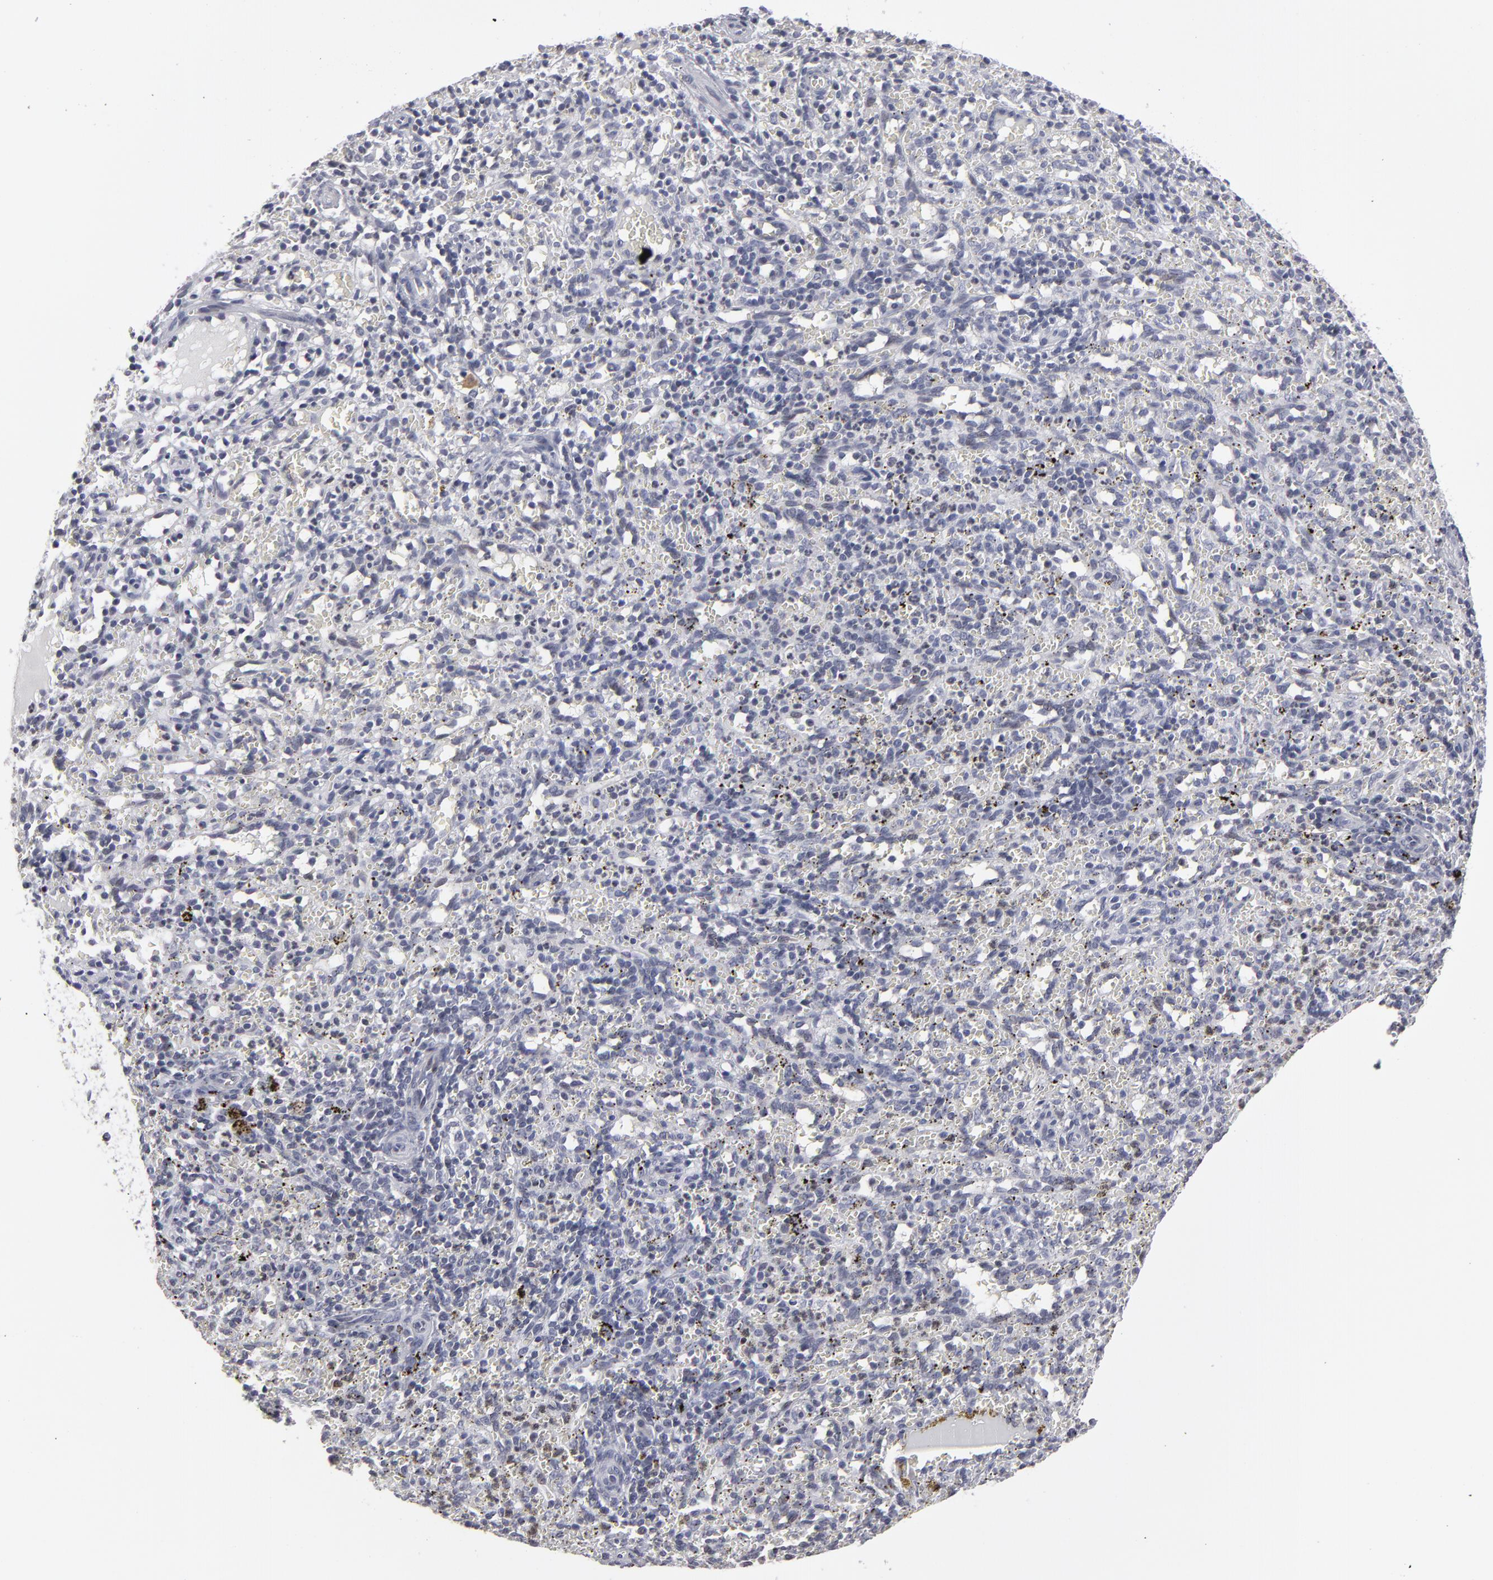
{"staining": {"intensity": "negative", "quantity": "none", "location": "none"}, "tissue": "spleen", "cell_type": "Cells in red pulp", "image_type": "normal", "snomed": [{"axis": "morphology", "description": "Normal tissue, NOS"}, {"axis": "topography", "description": "Spleen"}], "caption": "IHC image of unremarkable spleen: human spleen stained with DAB exhibits no significant protein staining in cells in red pulp.", "gene": "ODF2", "patient": {"sex": "female", "age": 10}}